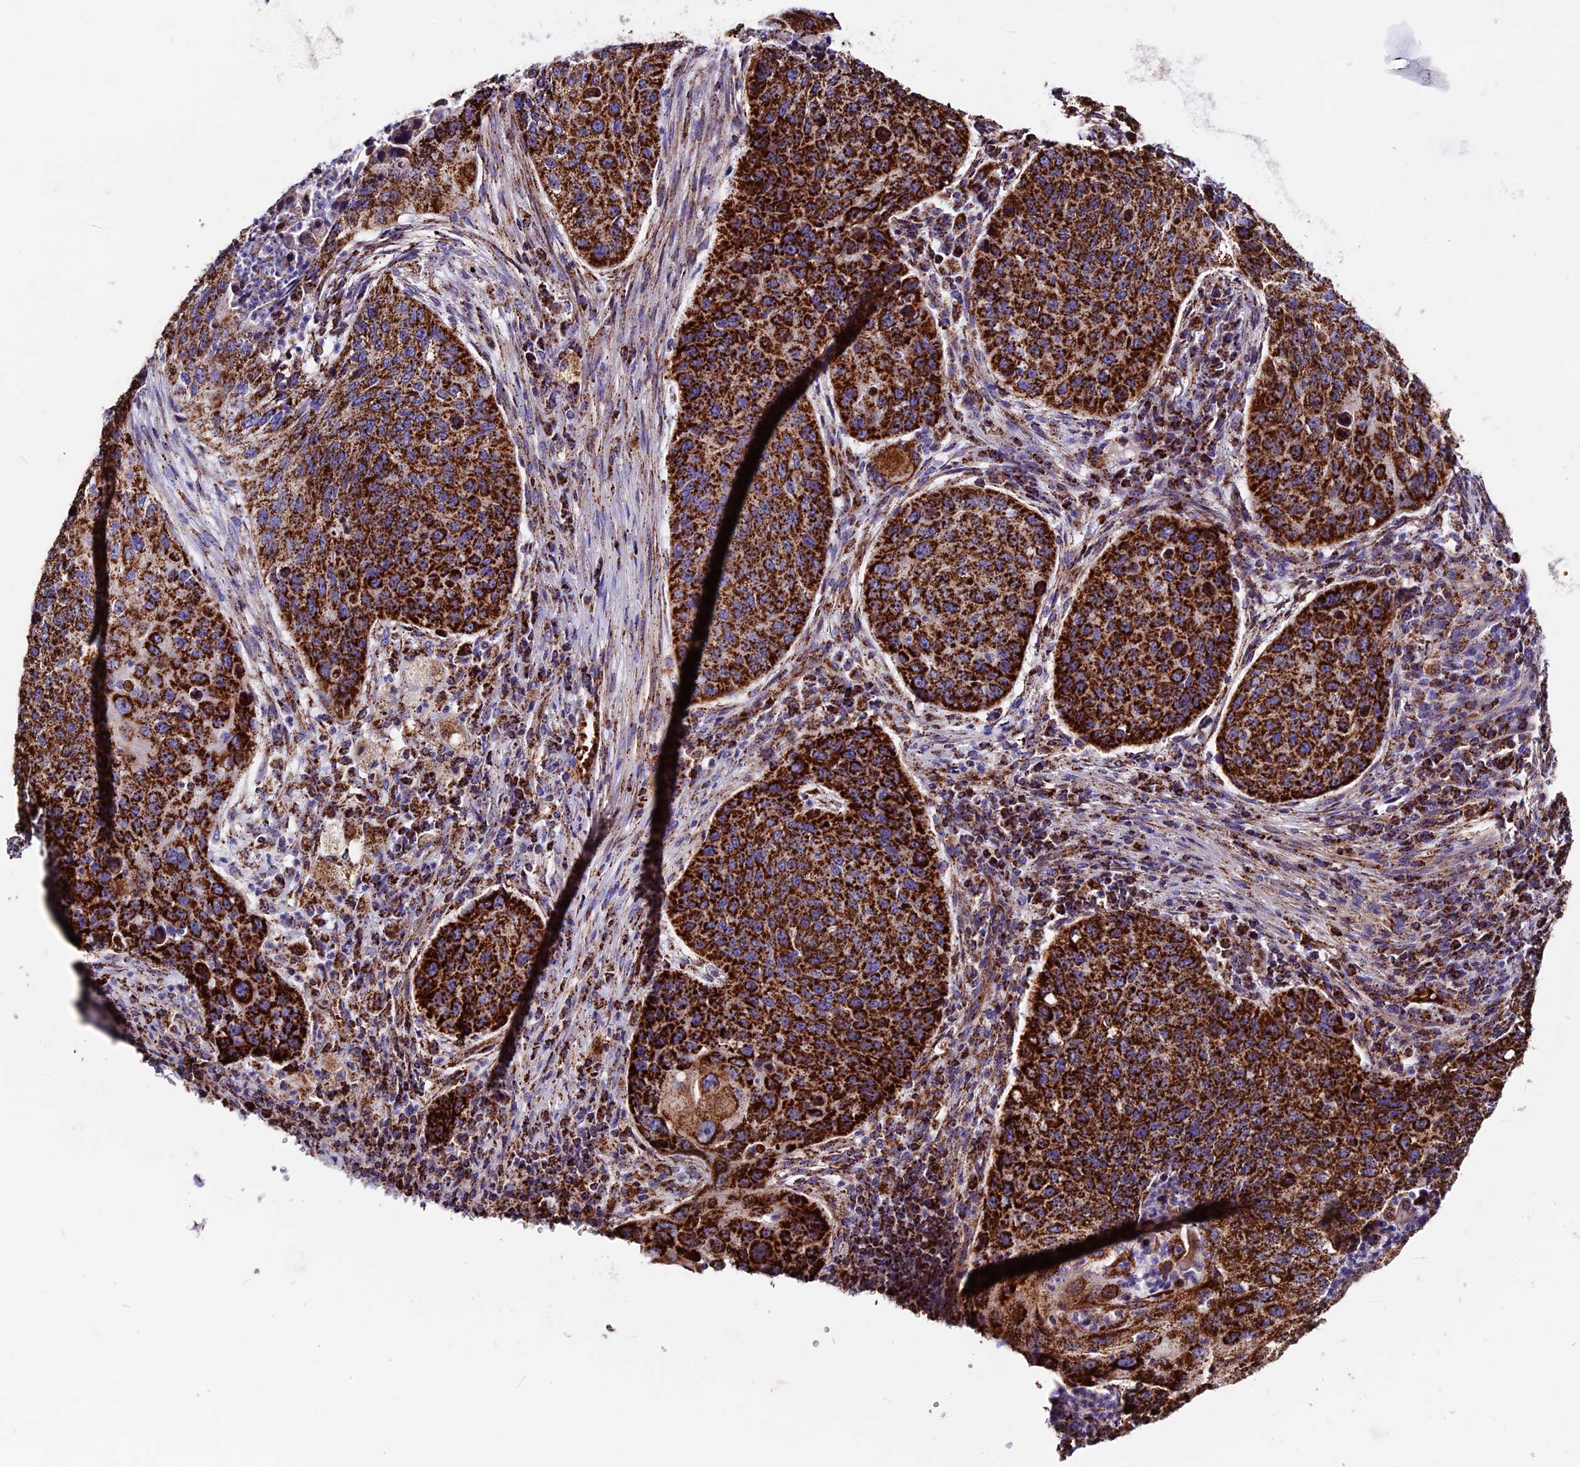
{"staining": {"intensity": "strong", "quantity": ">75%", "location": "cytoplasmic/membranous"}, "tissue": "lung cancer", "cell_type": "Tumor cells", "image_type": "cancer", "snomed": [{"axis": "morphology", "description": "Squamous cell carcinoma, NOS"}, {"axis": "topography", "description": "Lung"}], "caption": "Protein positivity by immunohistochemistry shows strong cytoplasmic/membranous expression in about >75% of tumor cells in squamous cell carcinoma (lung). Immunohistochemistry (ihc) stains the protein of interest in brown and the nuclei are stained blue.", "gene": "CX3CL1", "patient": {"sex": "female", "age": 63}}